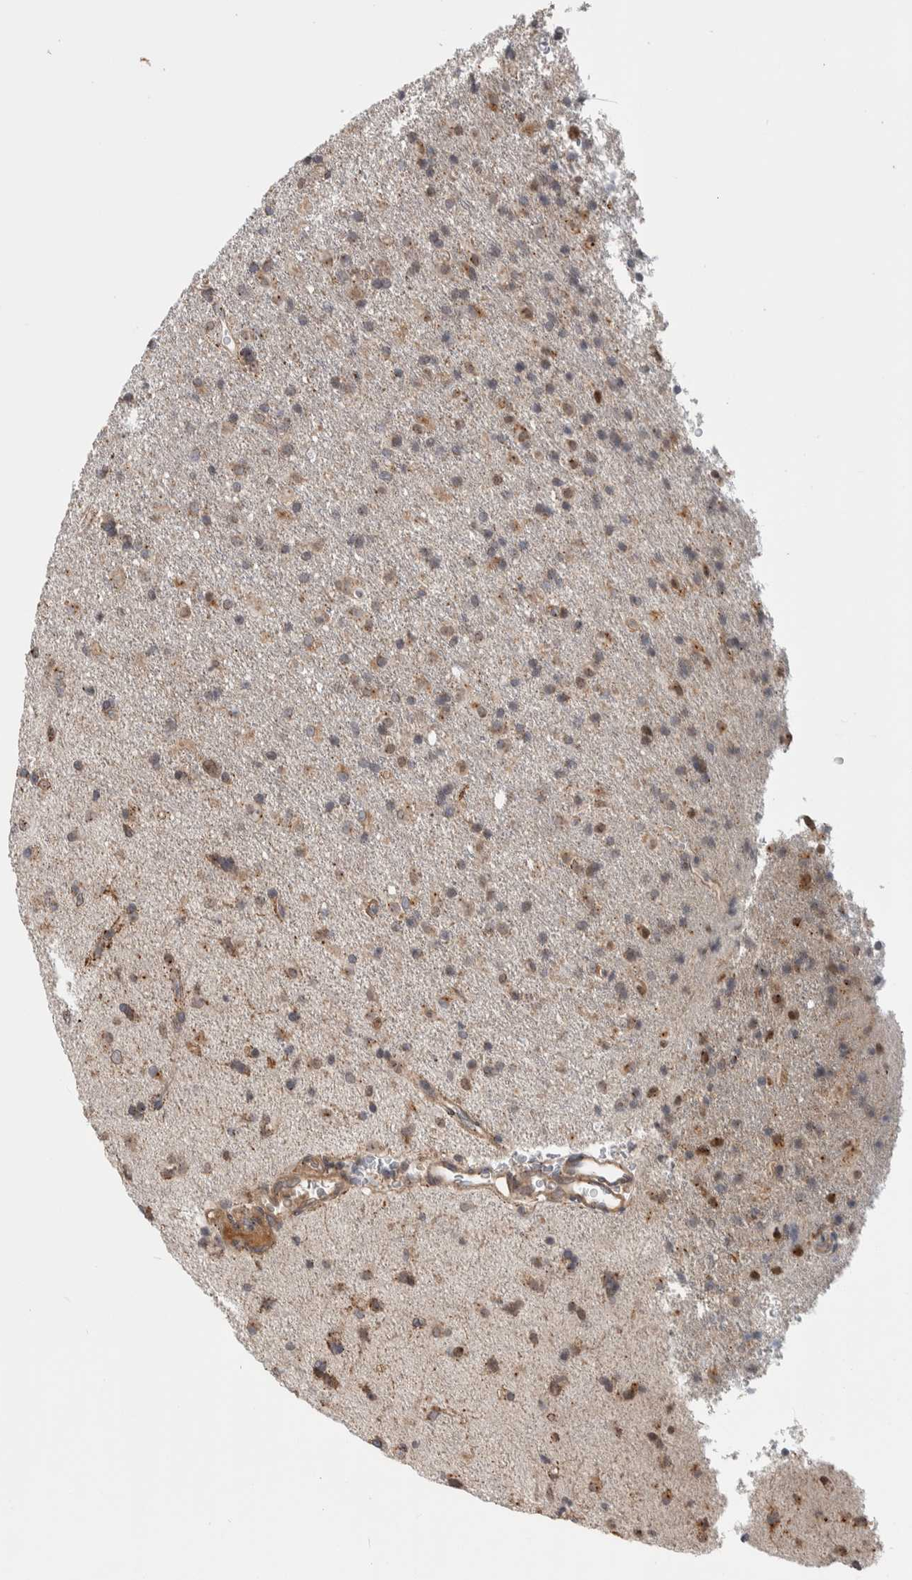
{"staining": {"intensity": "weak", "quantity": ">75%", "location": "cytoplasmic/membranous,nuclear"}, "tissue": "glioma", "cell_type": "Tumor cells", "image_type": "cancer", "snomed": [{"axis": "morphology", "description": "Glioma, malignant, Low grade"}, {"axis": "topography", "description": "Brain"}], "caption": "Glioma tissue shows weak cytoplasmic/membranous and nuclear expression in approximately >75% of tumor cells, visualized by immunohistochemistry.", "gene": "MSL1", "patient": {"sex": "male", "age": 65}}